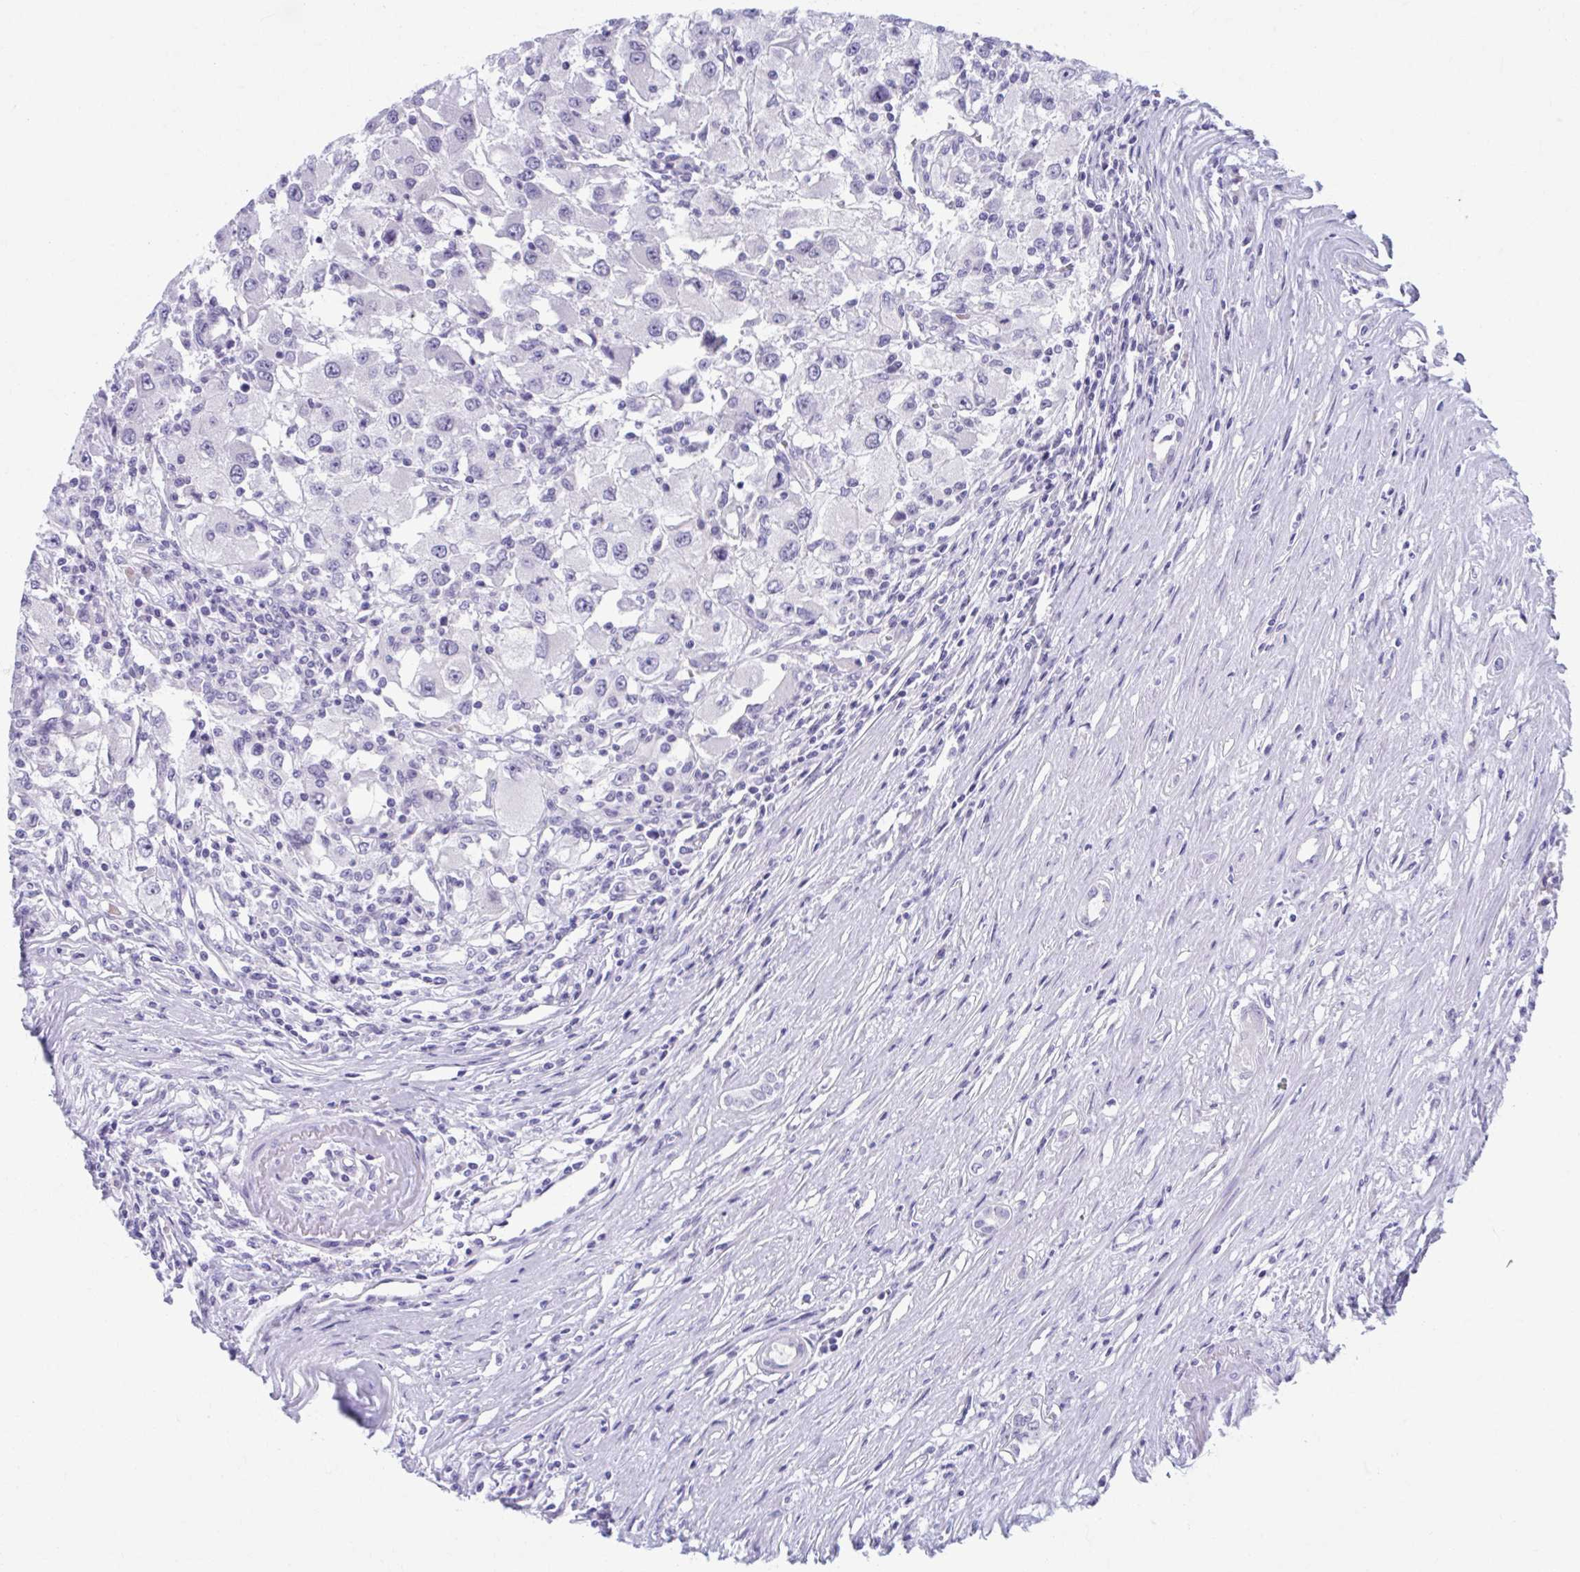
{"staining": {"intensity": "negative", "quantity": "none", "location": "none"}, "tissue": "renal cancer", "cell_type": "Tumor cells", "image_type": "cancer", "snomed": [{"axis": "morphology", "description": "Adenocarcinoma, NOS"}, {"axis": "topography", "description": "Kidney"}], "caption": "Immunohistochemistry histopathology image of neoplastic tissue: adenocarcinoma (renal) stained with DAB reveals no significant protein positivity in tumor cells.", "gene": "CCDC105", "patient": {"sex": "female", "age": 67}}